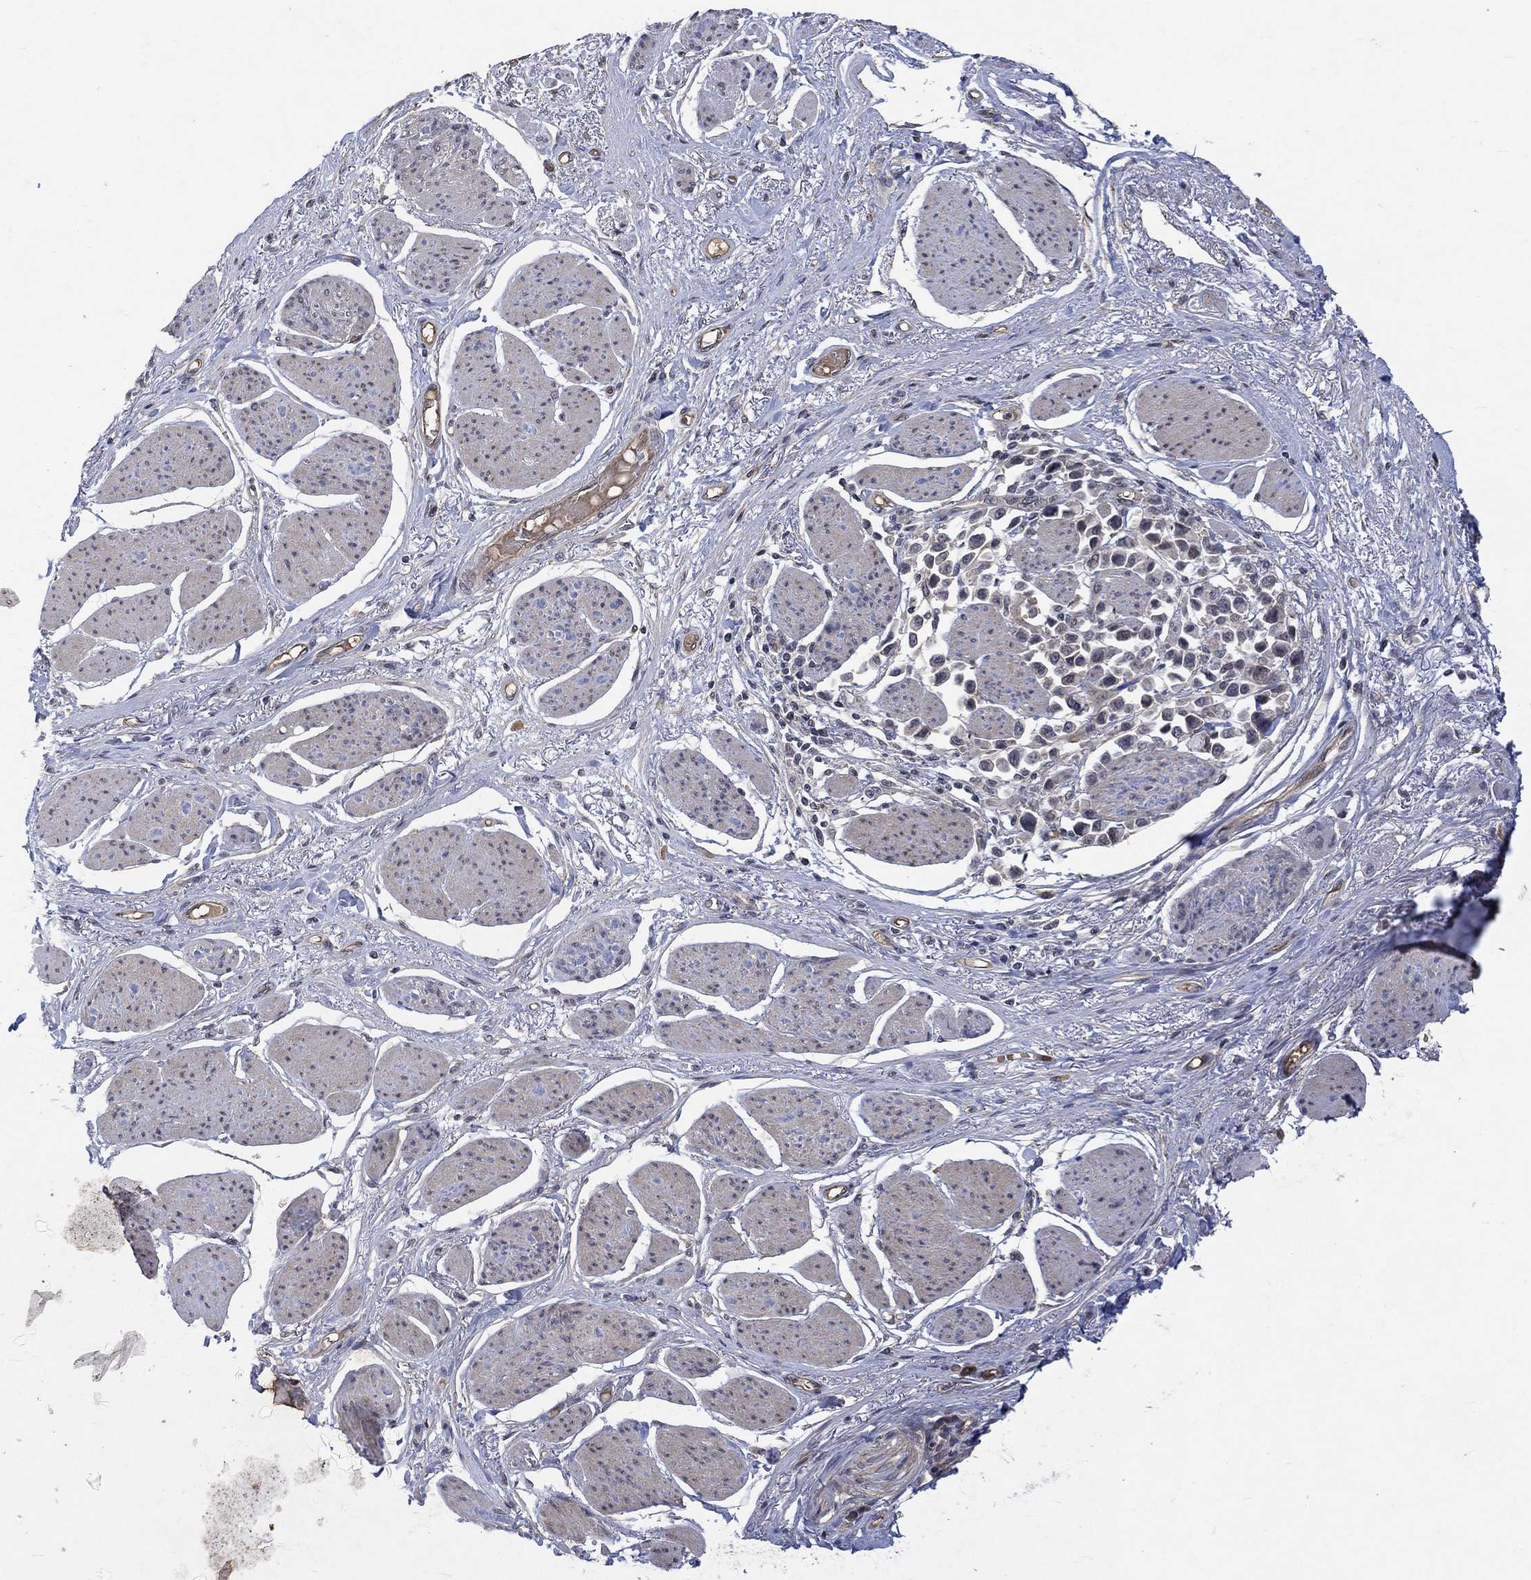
{"staining": {"intensity": "negative", "quantity": "none", "location": "none"}, "tissue": "stomach cancer", "cell_type": "Tumor cells", "image_type": "cancer", "snomed": [{"axis": "morphology", "description": "Adenocarcinoma, NOS"}, {"axis": "topography", "description": "Stomach"}], "caption": "Photomicrograph shows no protein expression in tumor cells of adenocarcinoma (stomach) tissue.", "gene": "GRIN2D", "patient": {"sex": "female", "age": 81}}